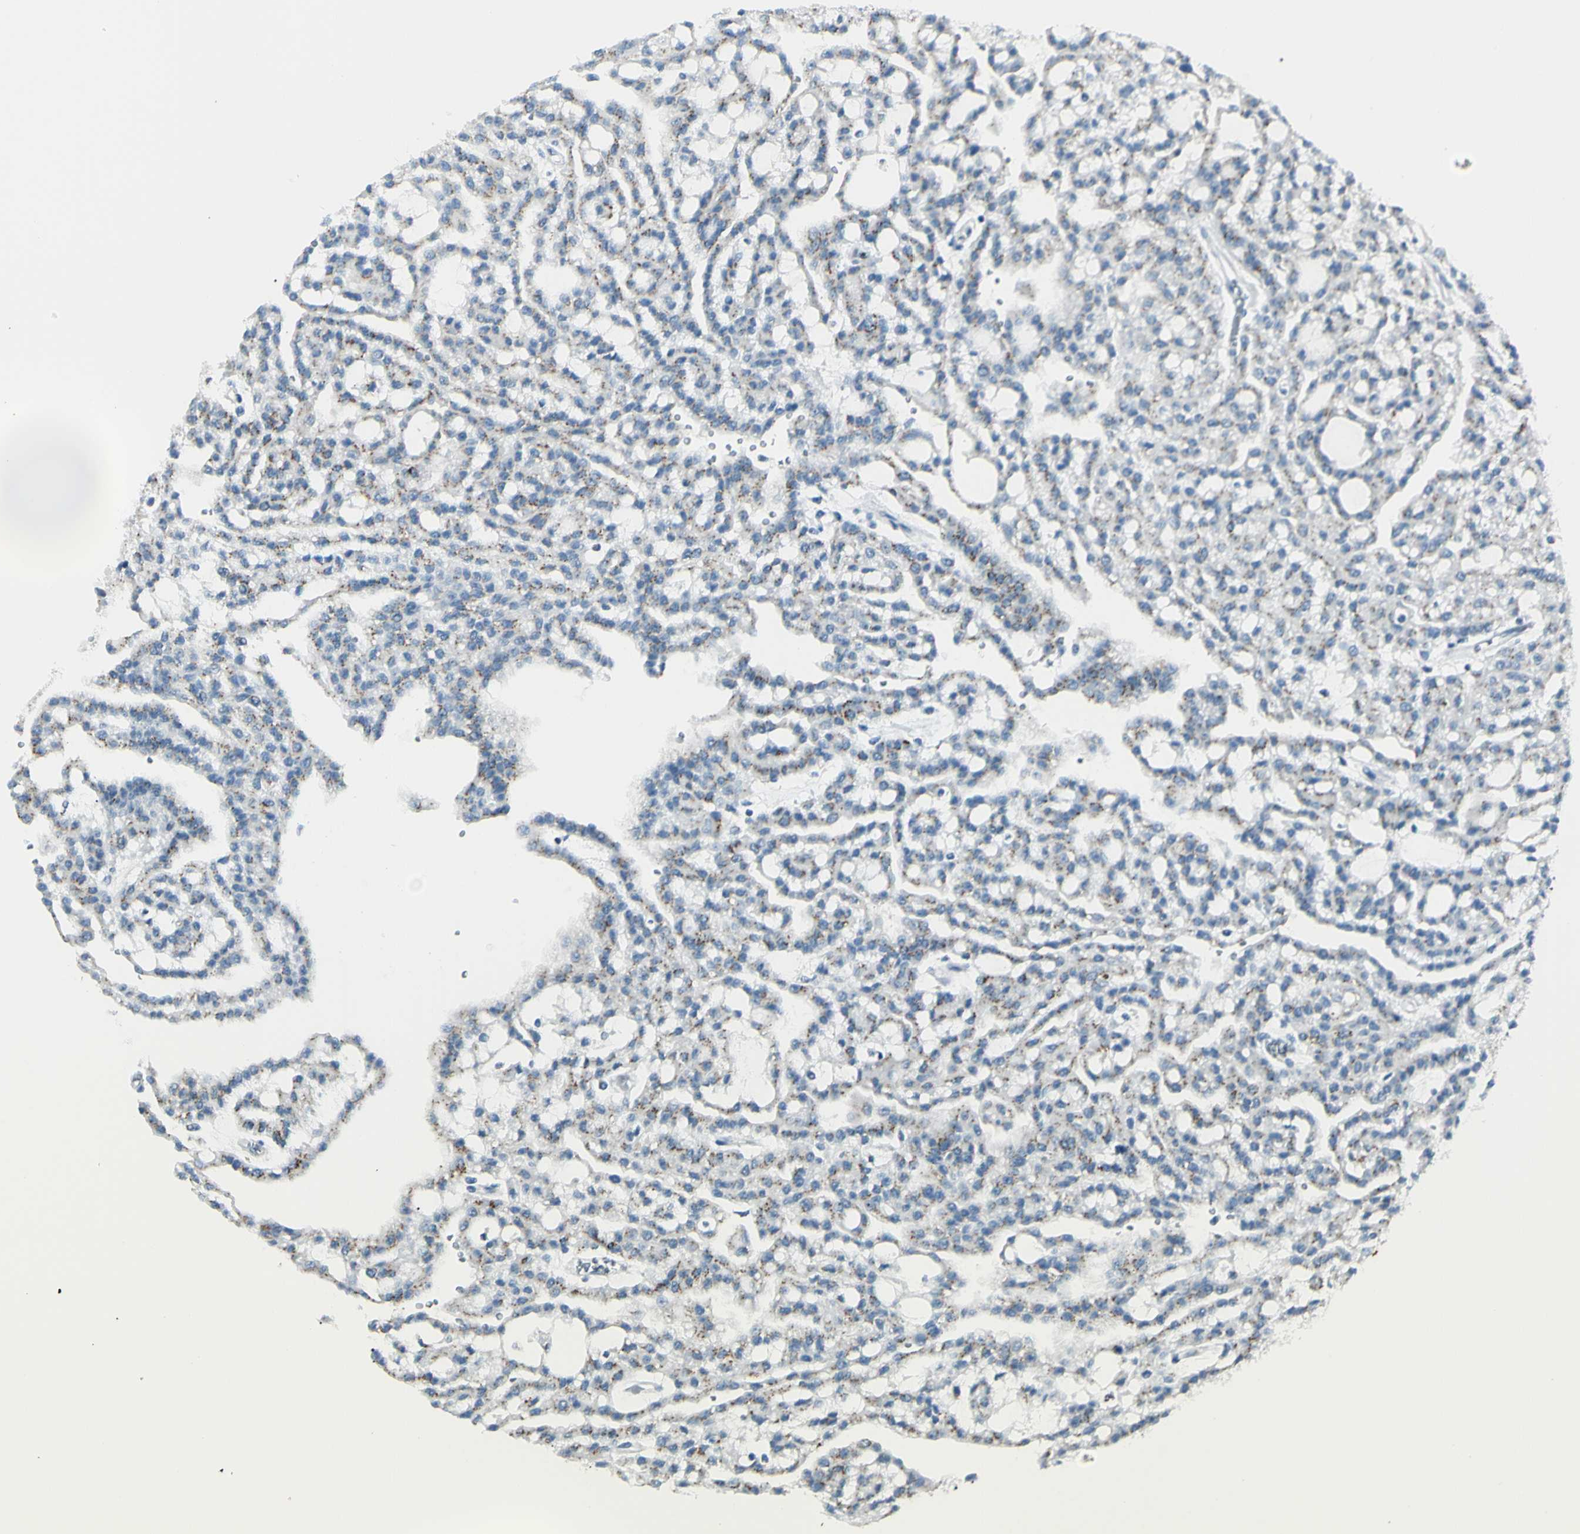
{"staining": {"intensity": "weak", "quantity": ">75%", "location": "cytoplasmic/membranous"}, "tissue": "renal cancer", "cell_type": "Tumor cells", "image_type": "cancer", "snomed": [{"axis": "morphology", "description": "Adenocarcinoma, NOS"}, {"axis": "topography", "description": "Kidney"}], "caption": "Protein analysis of renal cancer (adenocarcinoma) tissue exhibits weak cytoplasmic/membranous expression in approximately >75% of tumor cells. The staining was performed using DAB to visualize the protein expression in brown, while the nuclei were stained in blue with hematoxylin (Magnification: 20x).", "gene": "B4GALT1", "patient": {"sex": "male", "age": 63}}